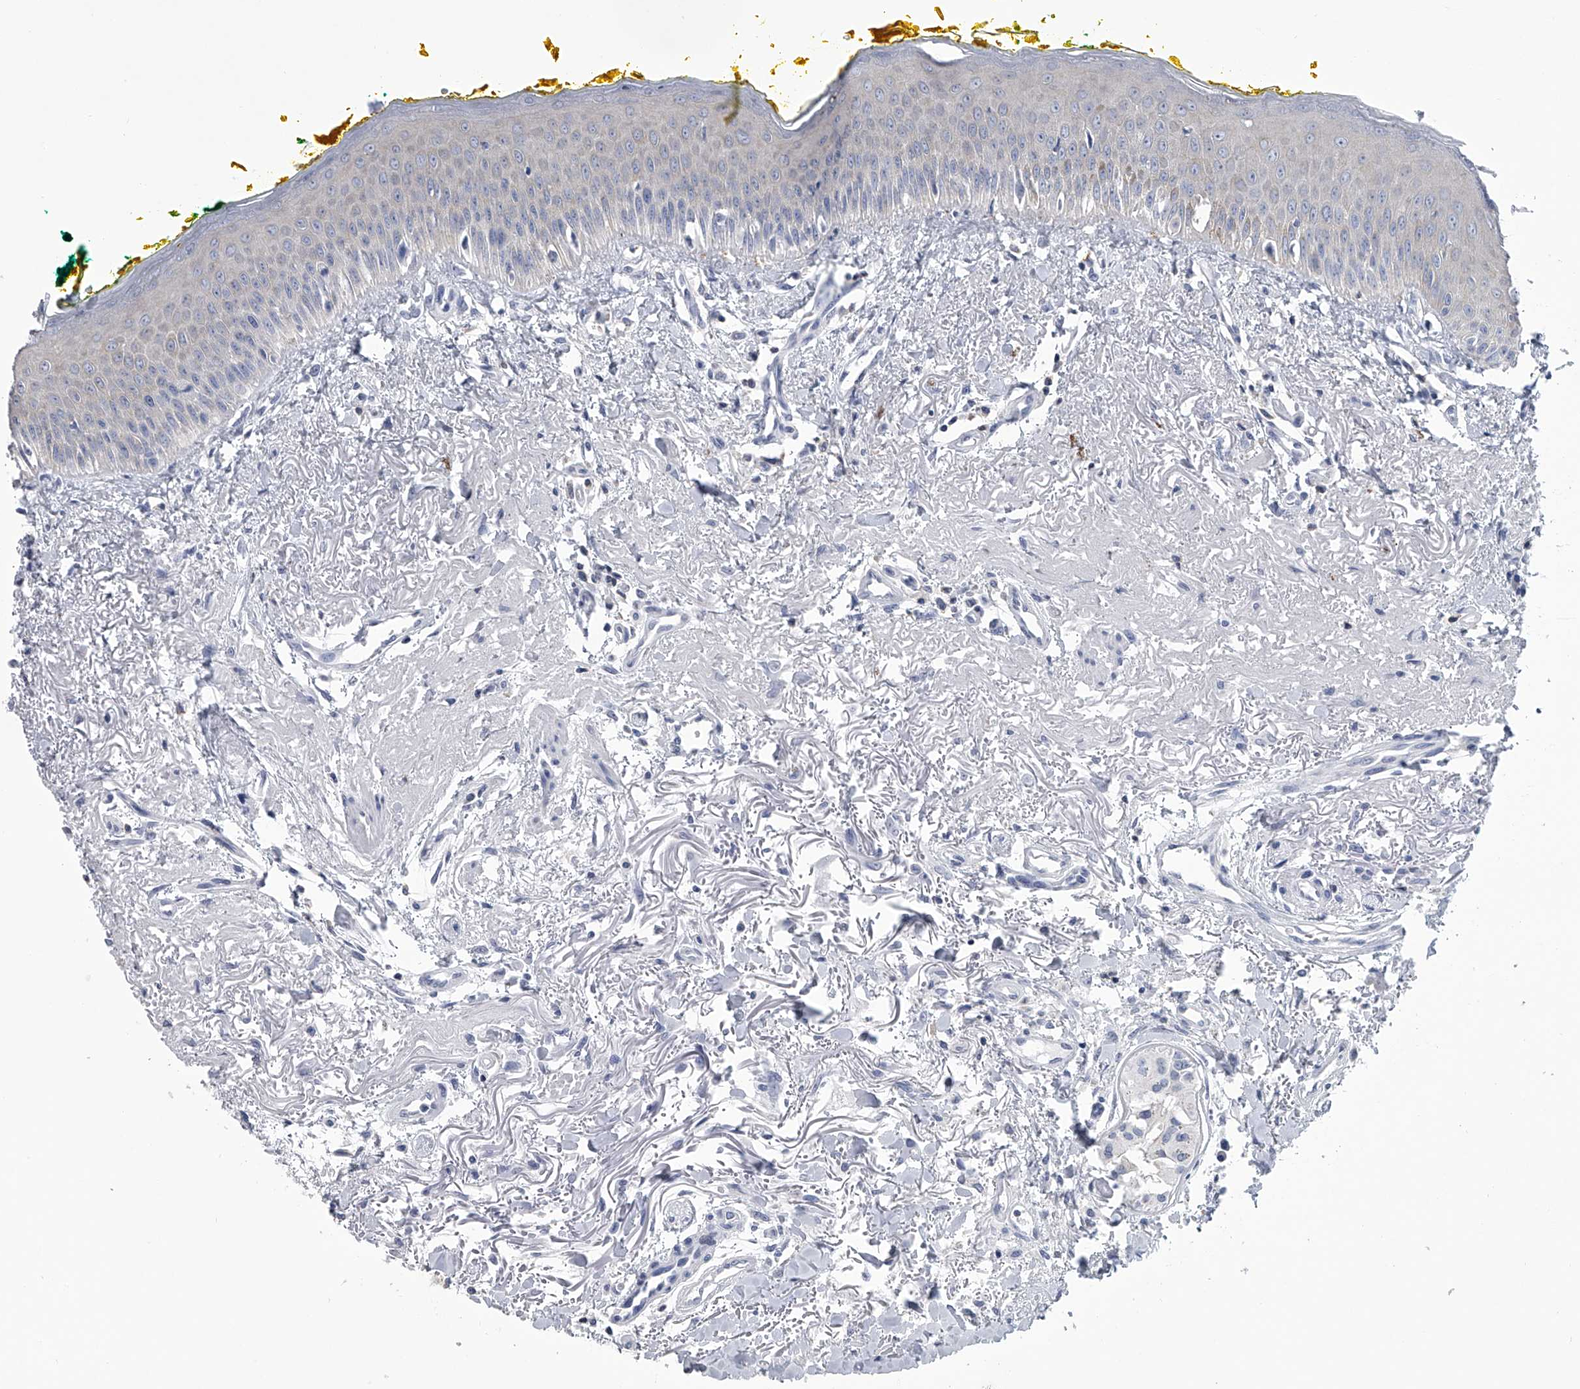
{"staining": {"intensity": "negative", "quantity": "none", "location": "none"}, "tissue": "oral mucosa", "cell_type": "Squamous epithelial cells", "image_type": "normal", "snomed": [{"axis": "morphology", "description": "Normal tissue, NOS"}, {"axis": "topography", "description": "Oral tissue"}], "caption": "The image shows no significant staining in squamous epithelial cells of oral mucosa. Brightfield microscopy of IHC stained with DAB (3,3'-diaminobenzidine) (brown) and hematoxylin (blue), captured at high magnification.", "gene": "TASP1", "patient": {"sex": "female", "age": 70}}